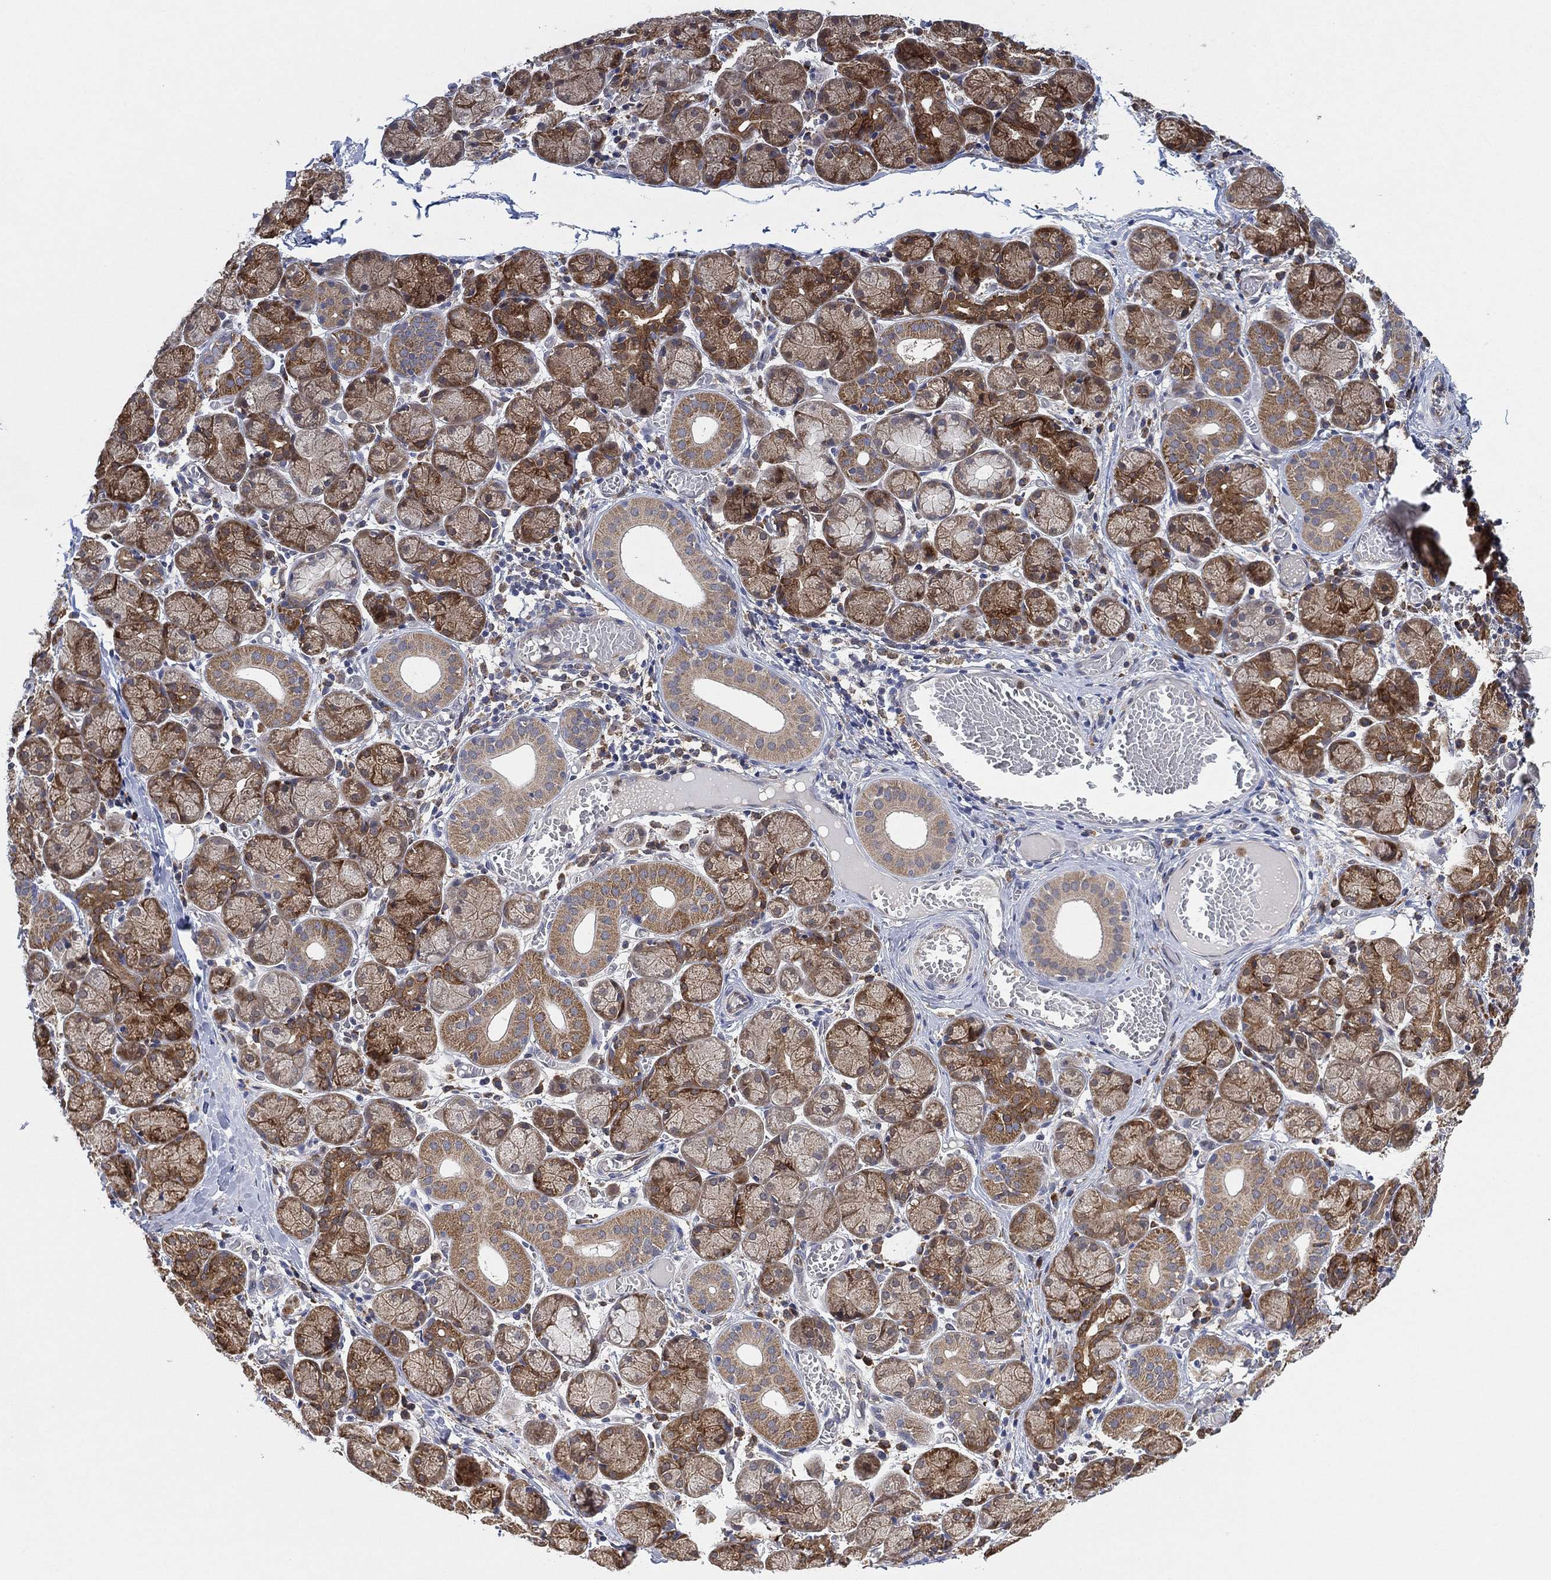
{"staining": {"intensity": "moderate", "quantity": ">75%", "location": "cytoplasmic/membranous"}, "tissue": "salivary gland", "cell_type": "Glandular cells", "image_type": "normal", "snomed": [{"axis": "morphology", "description": "Normal tissue, NOS"}, {"axis": "topography", "description": "Salivary gland"}, {"axis": "topography", "description": "Peripheral nerve tissue"}], "caption": "About >75% of glandular cells in unremarkable salivary gland reveal moderate cytoplasmic/membranous protein expression as visualized by brown immunohistochemical staining.", "gene": "FES", "patient": {"sex": "female", "age": 24}}